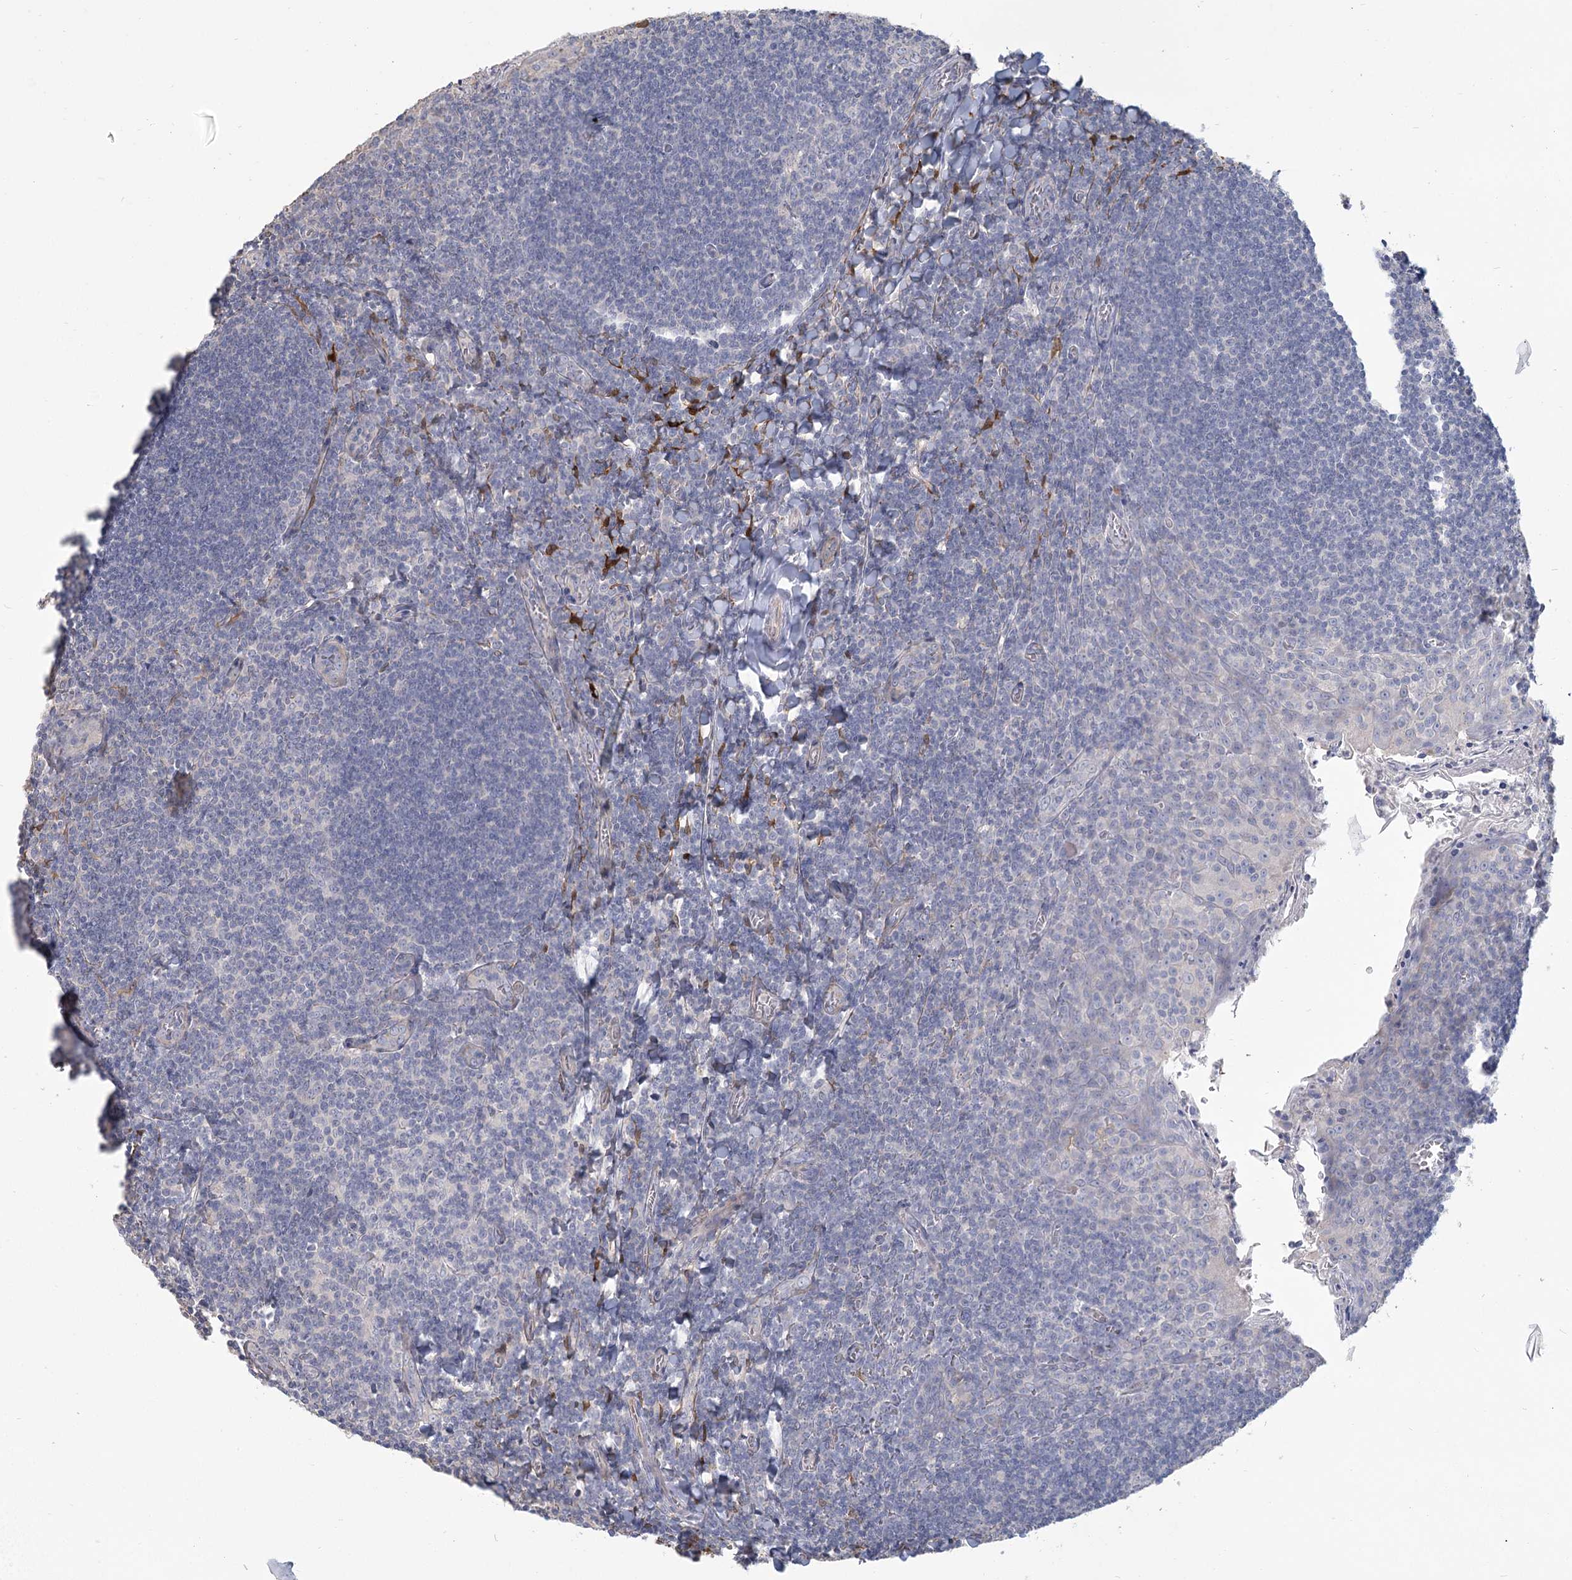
{"staining": {"intensity": "negative", "quantity": "none", "location": "none"}, "tissue": "tonsil", "cell_type": "Germinal center cells", "image_type": "normal", "snomed": [{"axis": "morphology", "description": "Normal tissue, NOS"}, {"axis": "topography", "description": "Tonsil"}], "caption": "High magnification brightfield microscopy of unremarkable tonsil stained with DAB (brown) and counterstained with hematoxylin (blue): germinal center cells show no significant staining. (DAB (3,3'-diaminobenzidine) immunohistochemistry (IHC) visualized using brightfield microscopy, high magnification).", "gene": "CNTLN", "patient": {"sex": "male", "age": 27}}